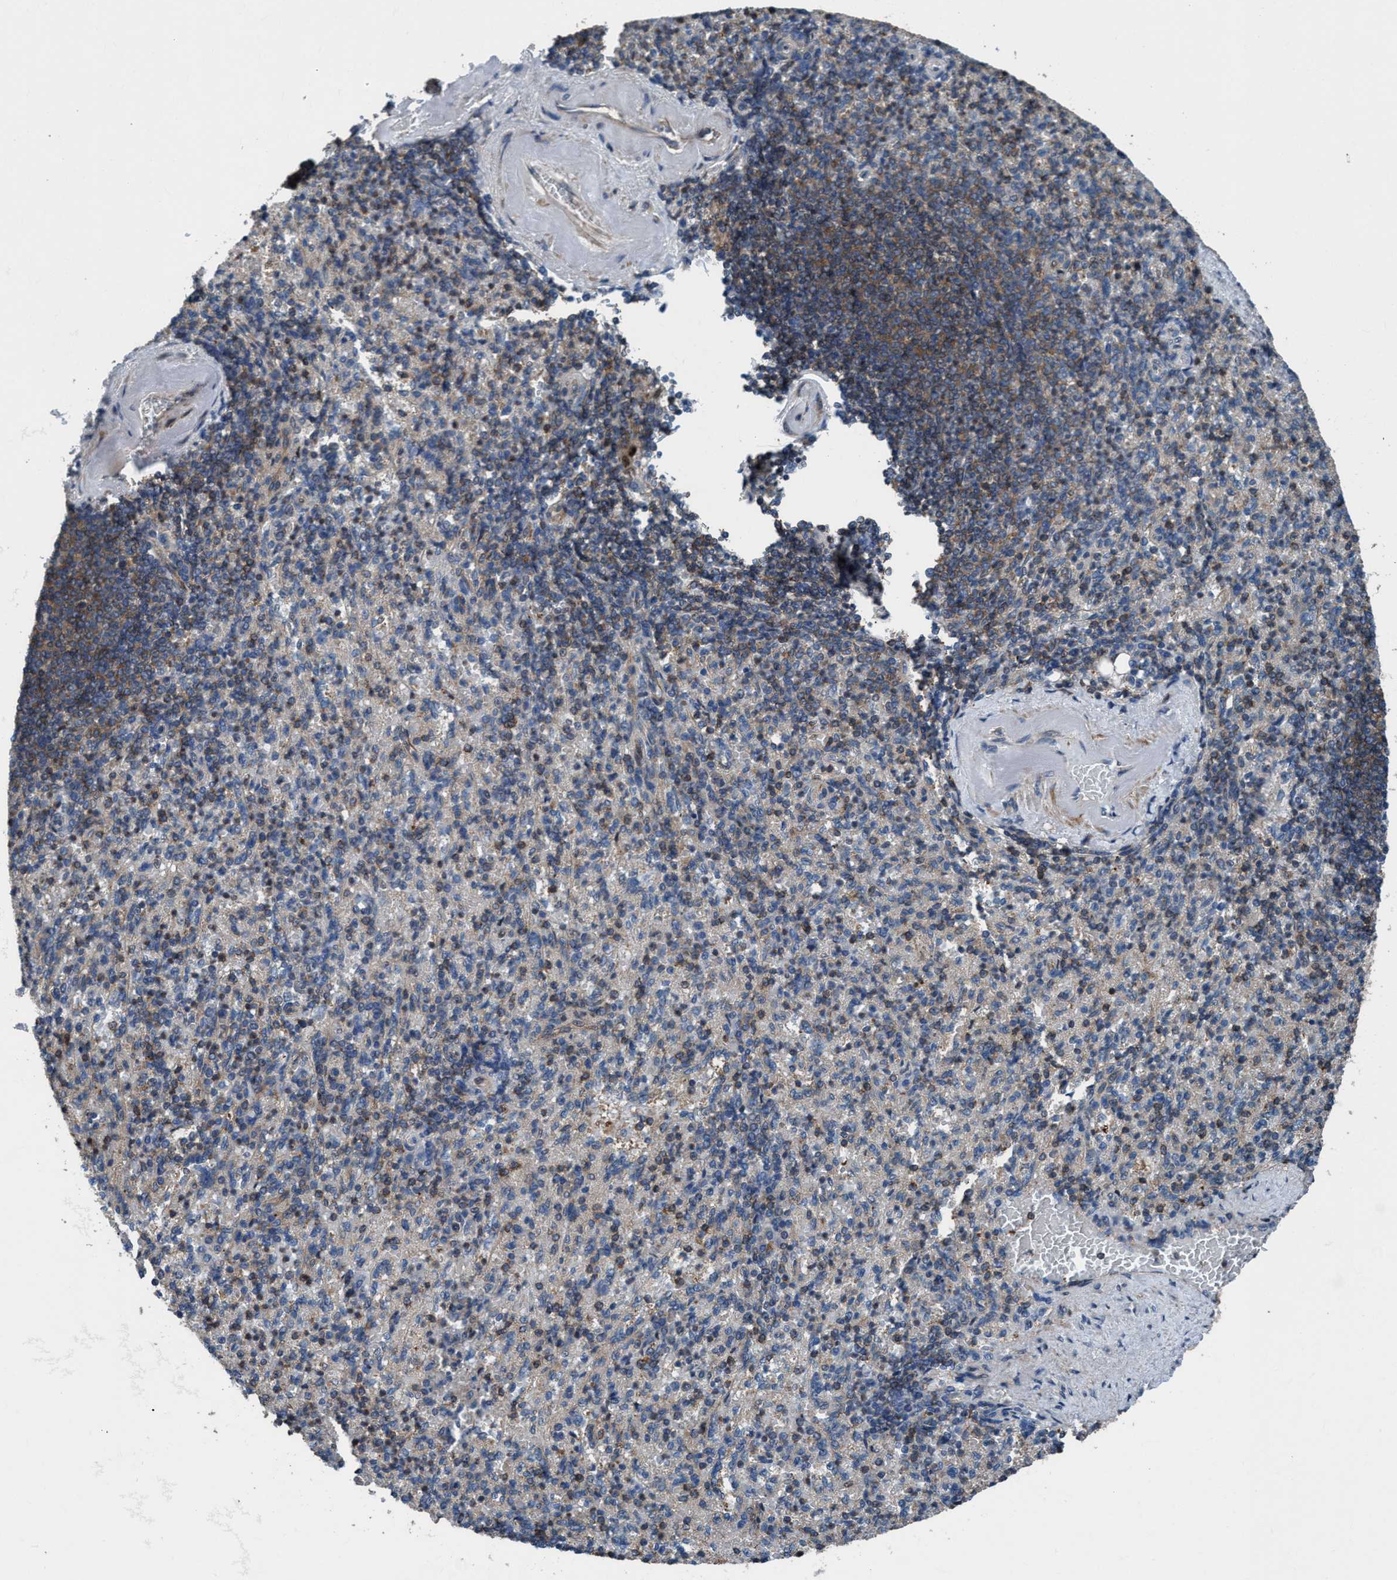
{"staining": {"intensity": "moderate", "quantity": "<25%", "location": "cytoplasmic/membranous"}, "tissue": "spleen", "cell_type": "Cells in red pulp", "image_type": "normal", "snomed": [{"axis": "morphology", "description": "Normal tissue, NOS"}, {"axis": "topography", "description": "Spleen"}], "caption": "This is a photomicrograph of immunohistochemistry staining of unremarkable spleen, which shows moderate staining in the cytoplasmic/membranous of cells in red pulp.", "gene": "NMT1", "patient": {"sex": "female", "age": 74}}